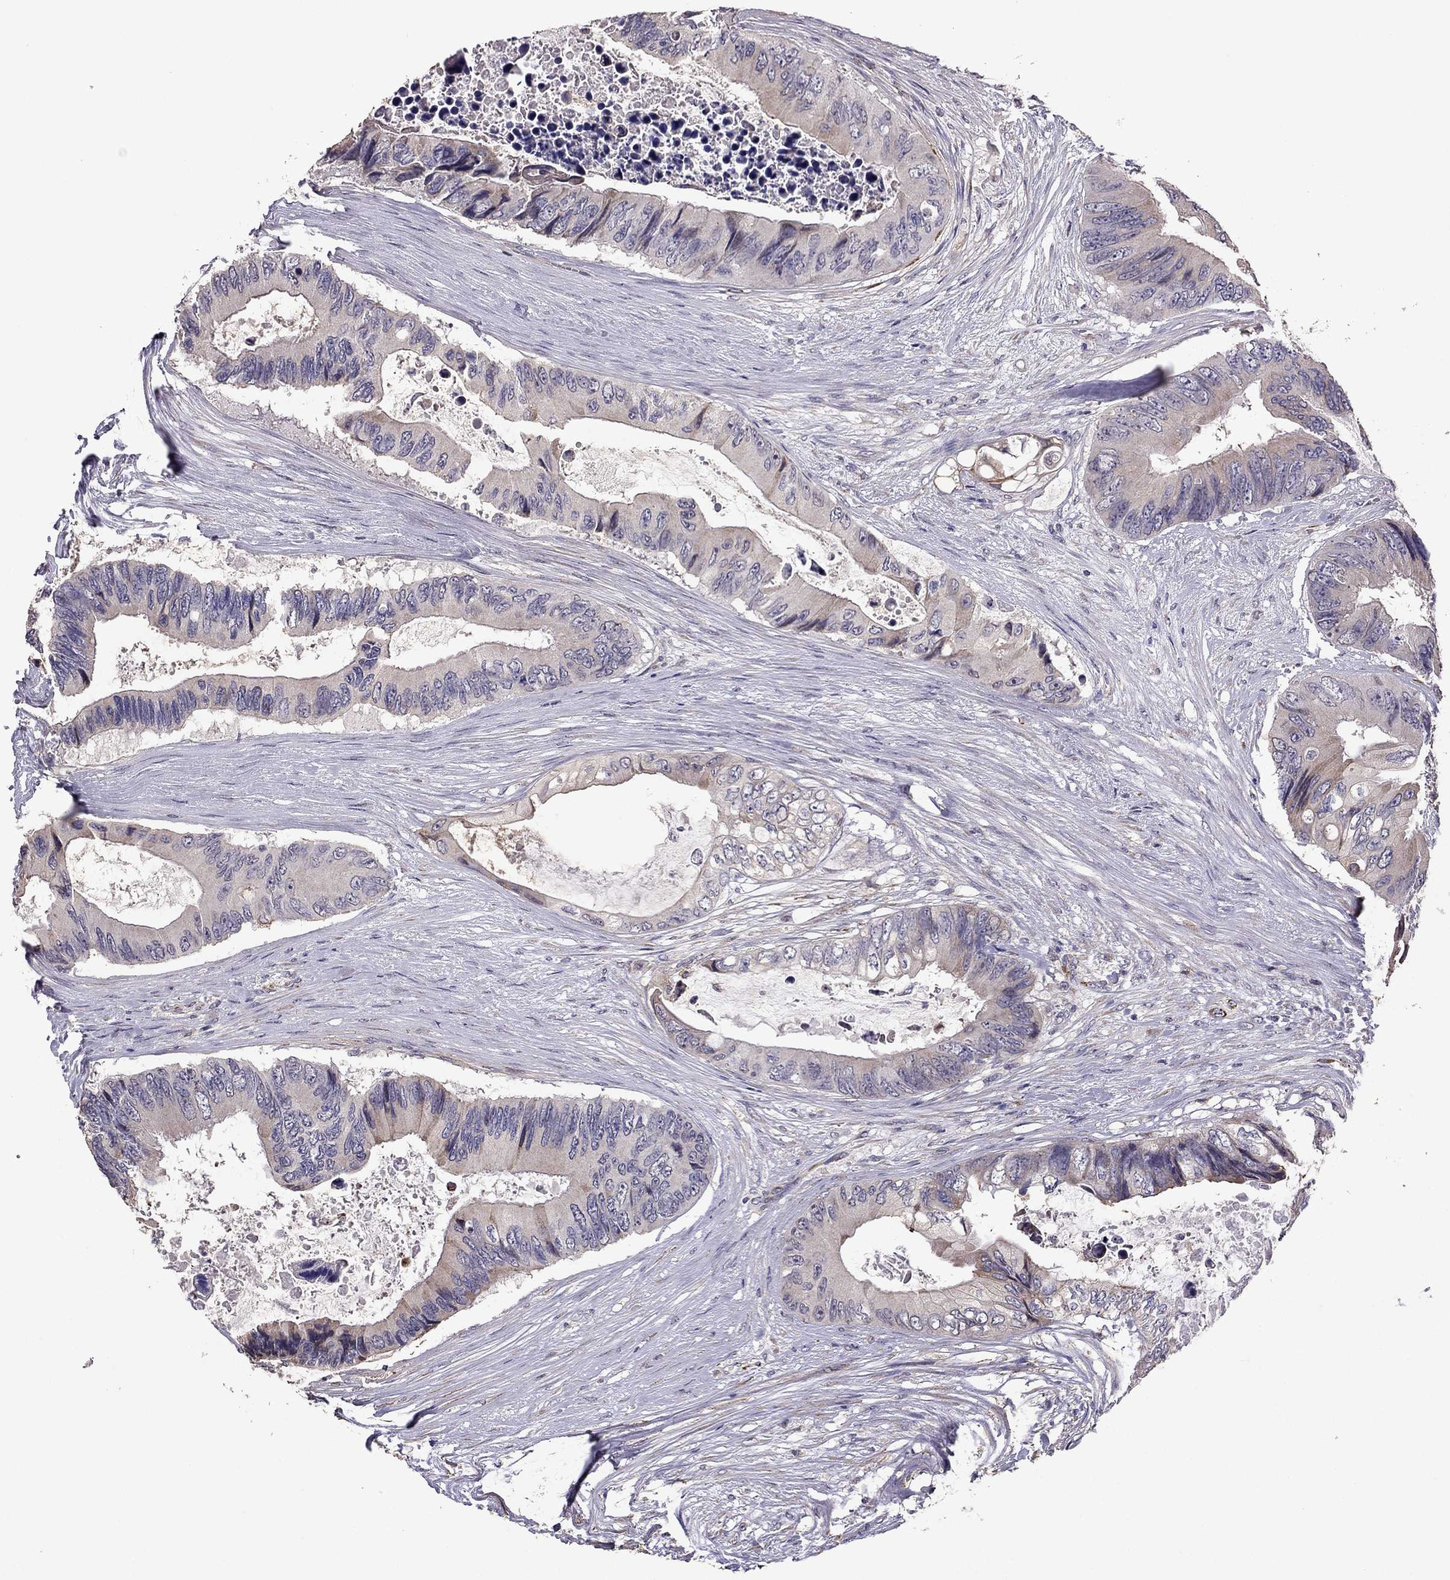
{"staining": {"intensity": "negative", "quantity": "none", "location": "none"}, "tissue": "colorectal cancer", "cell_type": "Tumor cells", "image_type": "cancer", "snomed": [{"axis": "morphology", "description": "Adenocarcinoma, NOS"}, {"axis": "topography", "description": "Rectum"}], "caption": "High magnification brightfield microscopy of adenocarcinoma (colorectal) stained with DAB (brown) and counterstained with hematoxylin (blue): tumor cells show no significant expression. (Brightfield microscopy of DAB immunohistochemistry (IHC) at high magnification).", "gene": "CDH9", "patient": {"sex": "male", "age": 63}}